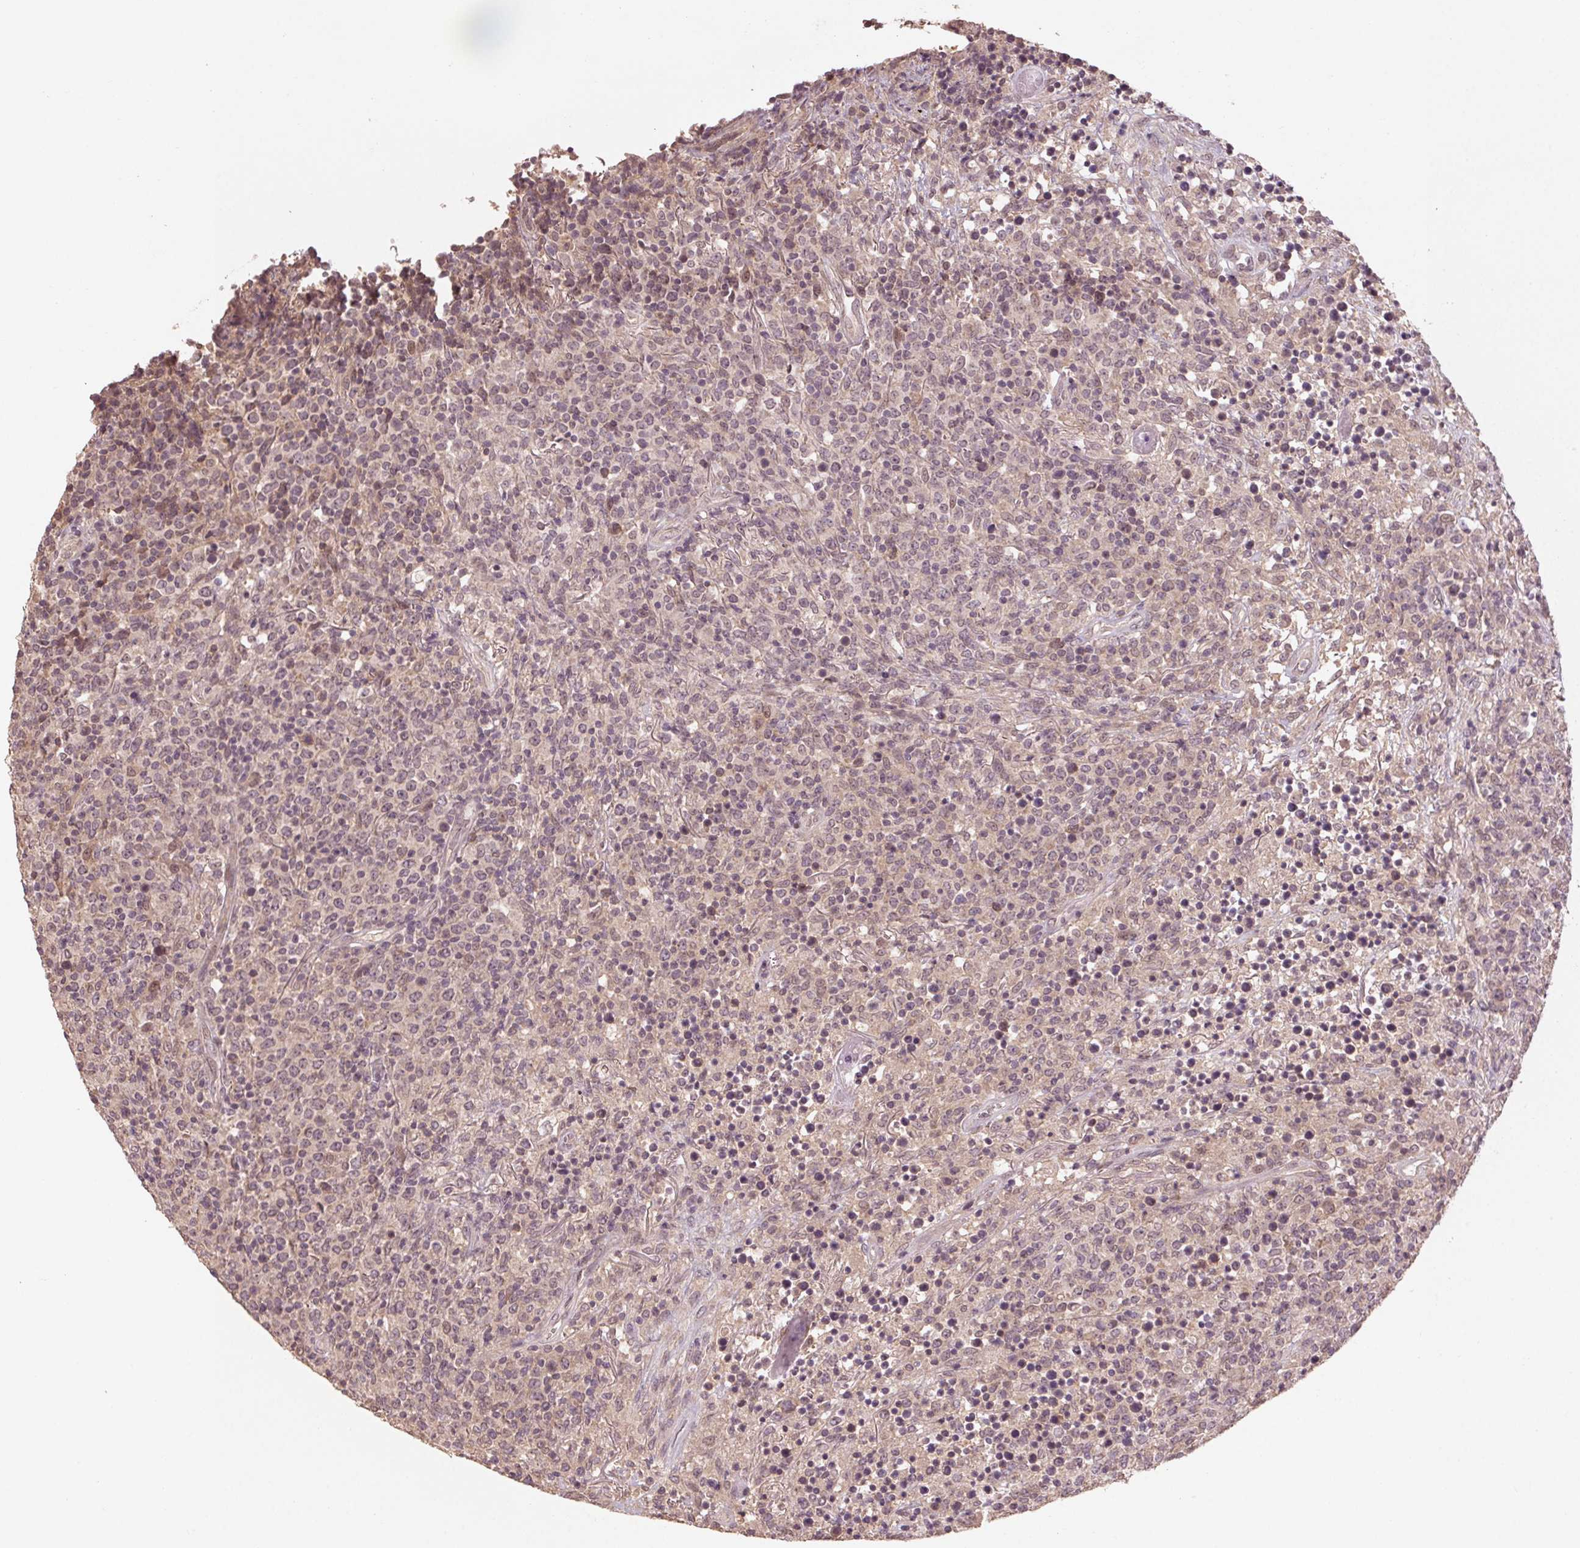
{"staining": {"intensity": "negative", "quantity": "none", "location": "none"}, "tissue": "lymphoma", "cell_type": "Tumor cells", "image_type": "cancer", "snomed": [{"axis": "morphology", "description": "Malignant lymphoma, non-Hodgkin's type, High grade"}, {"axis": "topography", "description": "Lung"}], "caption": "This is an immunohistochemistry (IHC) image of human lymphoma. There is no positivity in tumor cells.", "gene": "SMLR1", "patient": {"sex": "male", "age": 79}}